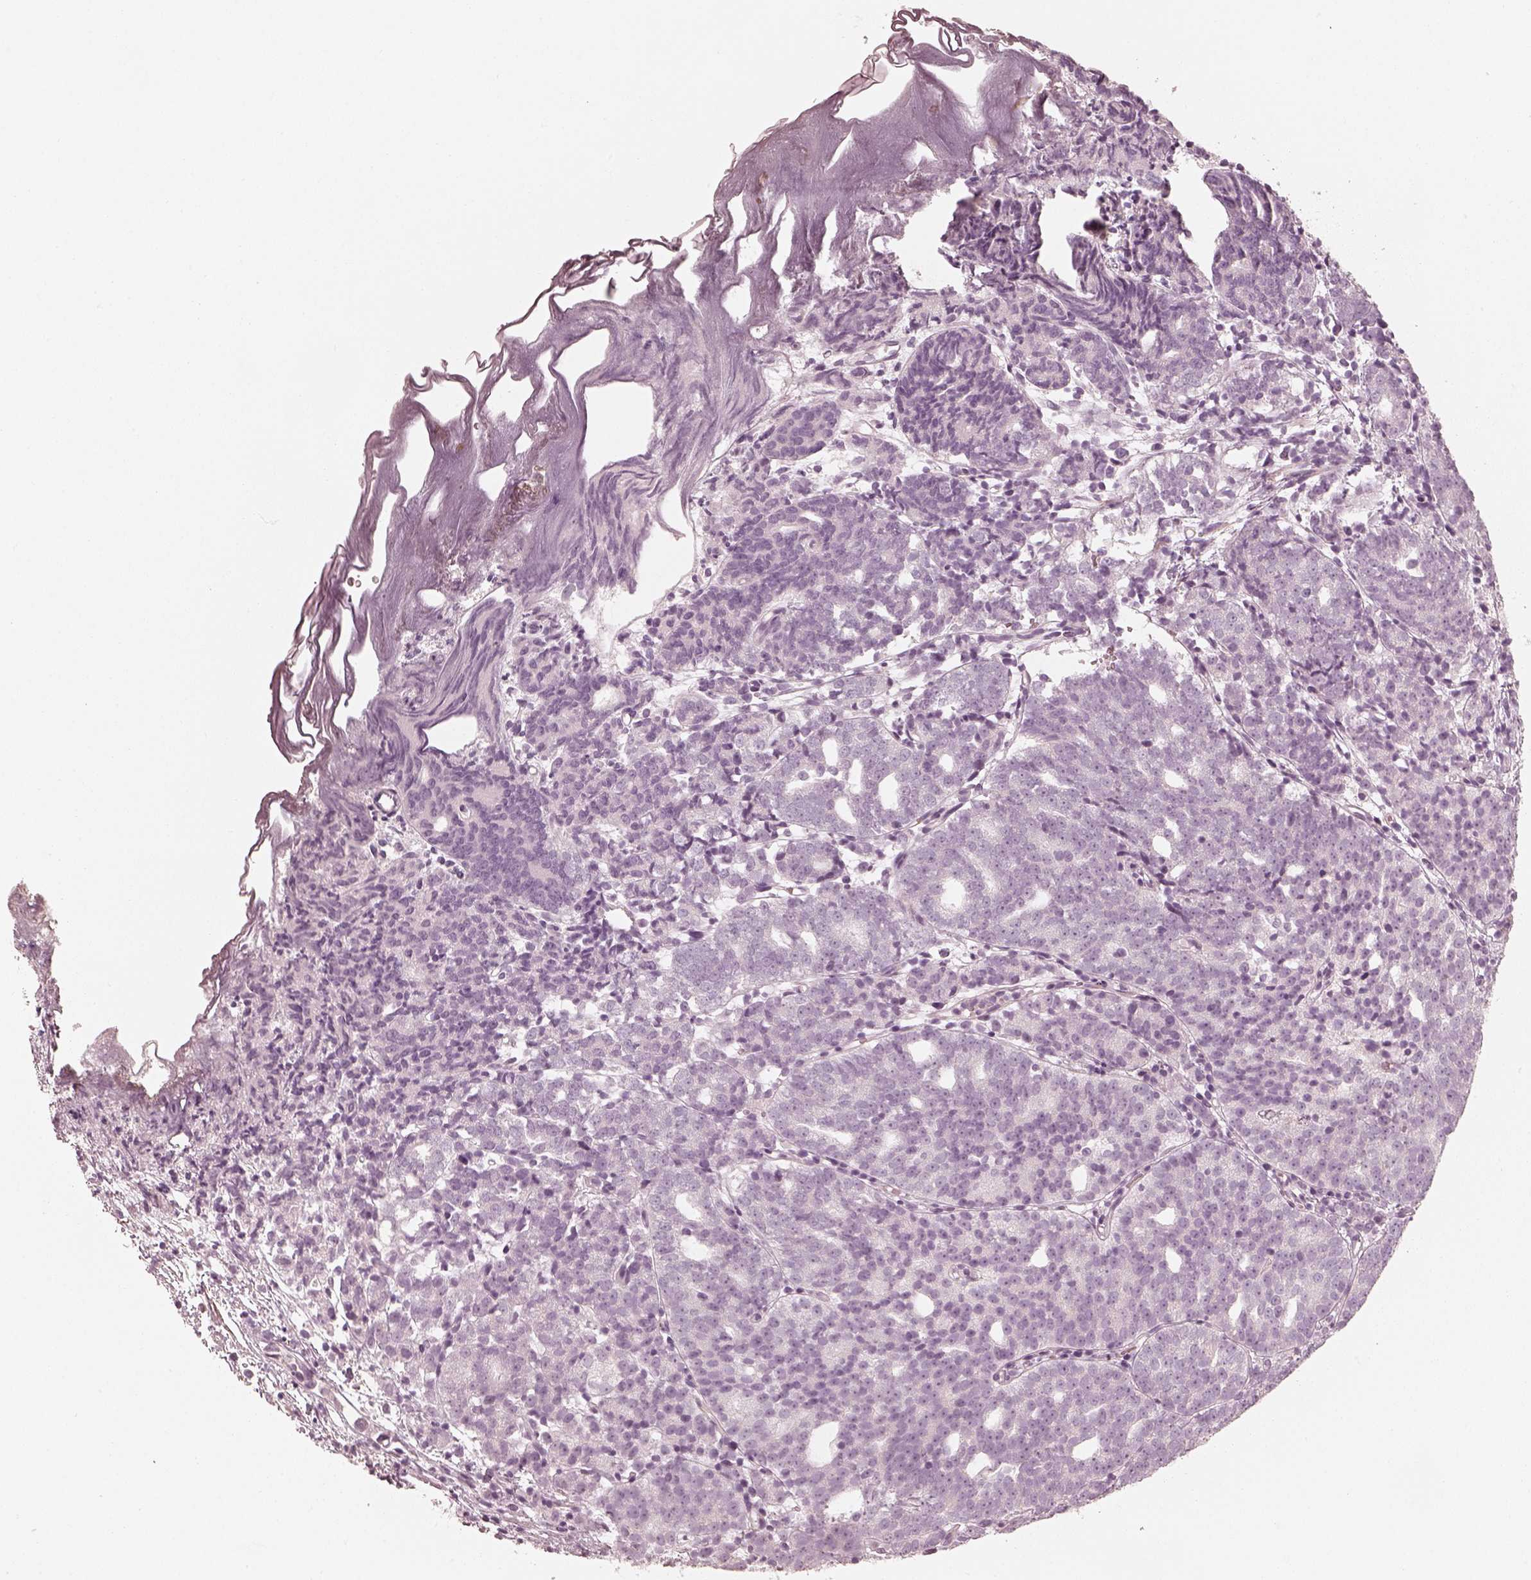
{"staining": {"intensity": "negative", "quantity": "none", "location": "none"}, "tissue": "prostate cancer", "cell_type": "Tumor cells", "image_type": "cancer", "snomed": [{"axis": "morphology", "description": "Adenocarcinoma, High grade"}, {"axis": "topography", "description": "Prostate"}], "caption": "The IHC histopathology image has no significant positivity in tumor cells of prostate cancer tissue.", "gene": "SPATA24", "patient": {"sex": "male", "age": 53}}